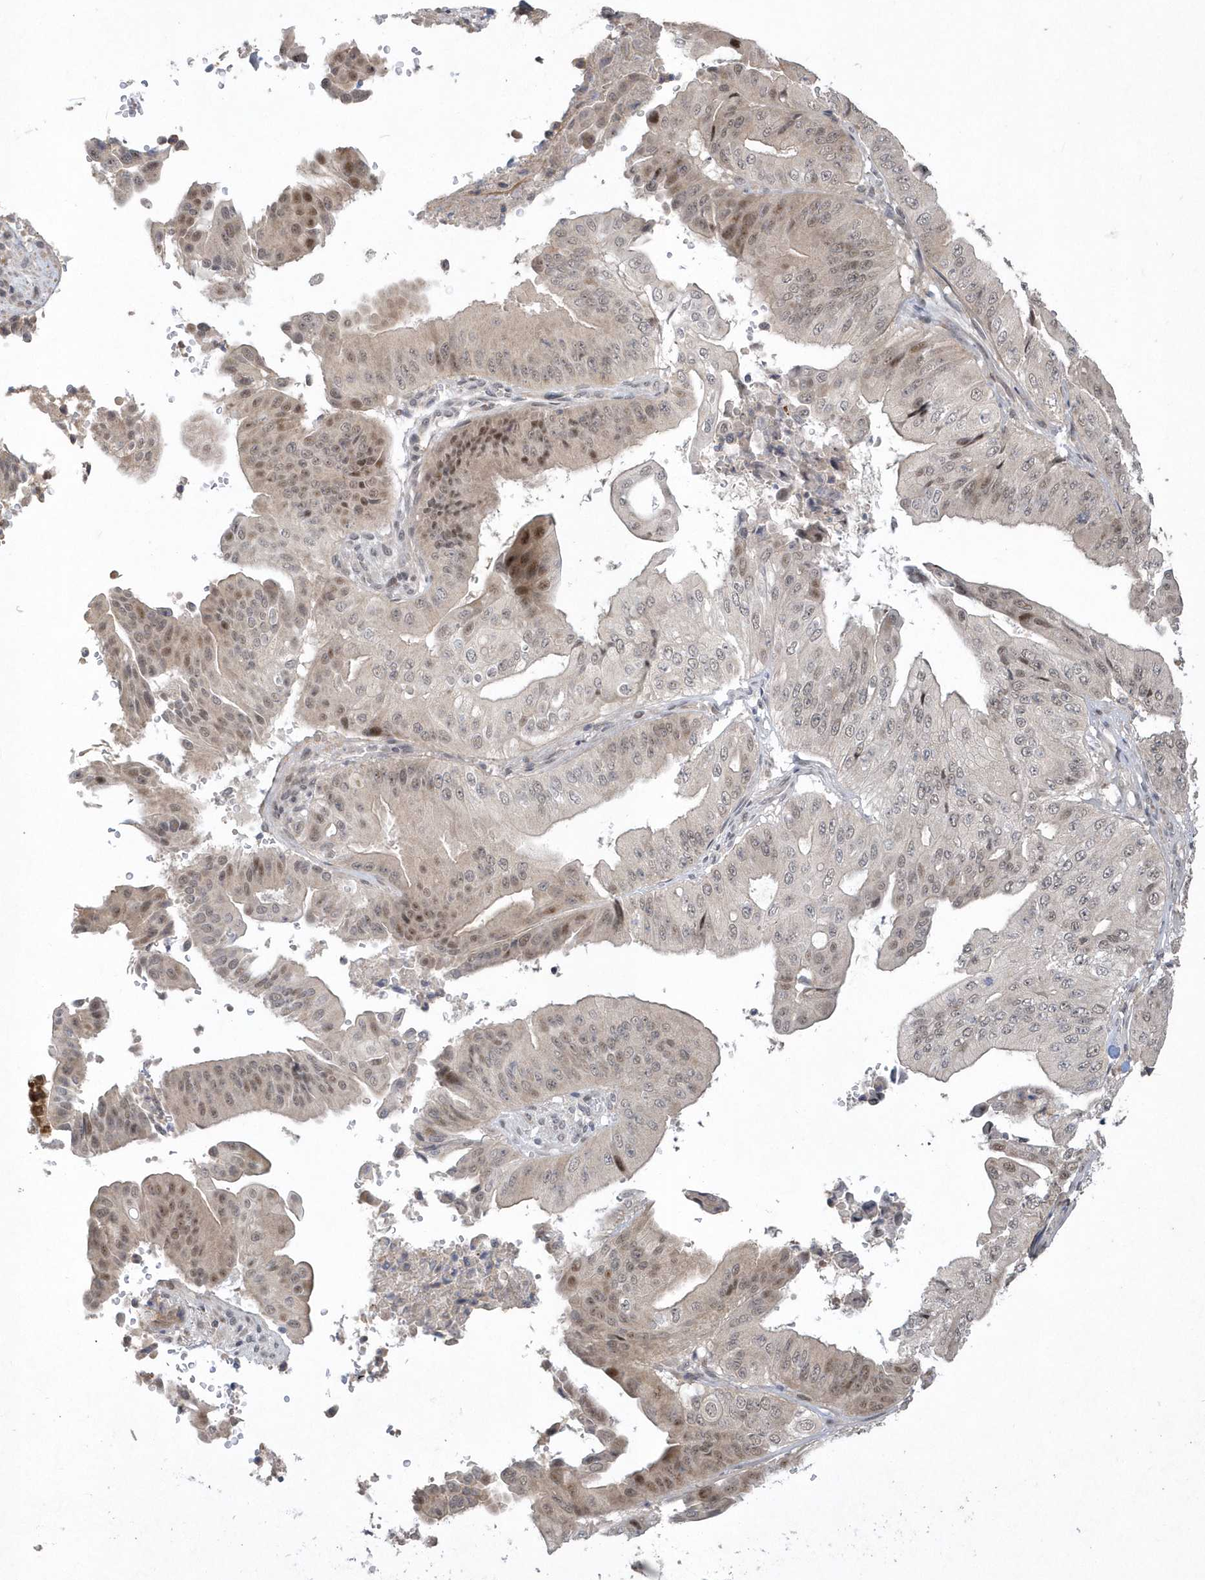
{"staining": {"intensity": "moderate", "quantity": "25%-75%", "location": "nuclear"}, "tissue": "pancreatic cancer", "cell_type": "Tumor cells", "image_type": "cancer", "snomed": [{"axis": "morphology", "description": "Adenocarcinoma, NOS"}, {"axis": "topography", "description": "Pancreas"}], "caption": "DAB immunohistochemical staining of human pancreatic cancer (adenocarcinoma) reveals moderate nuclear protein positivity in about 25%-75% of tumor cells.", "gene": "TSPEAR", "patient": {"sex": "female", "age": 77}}